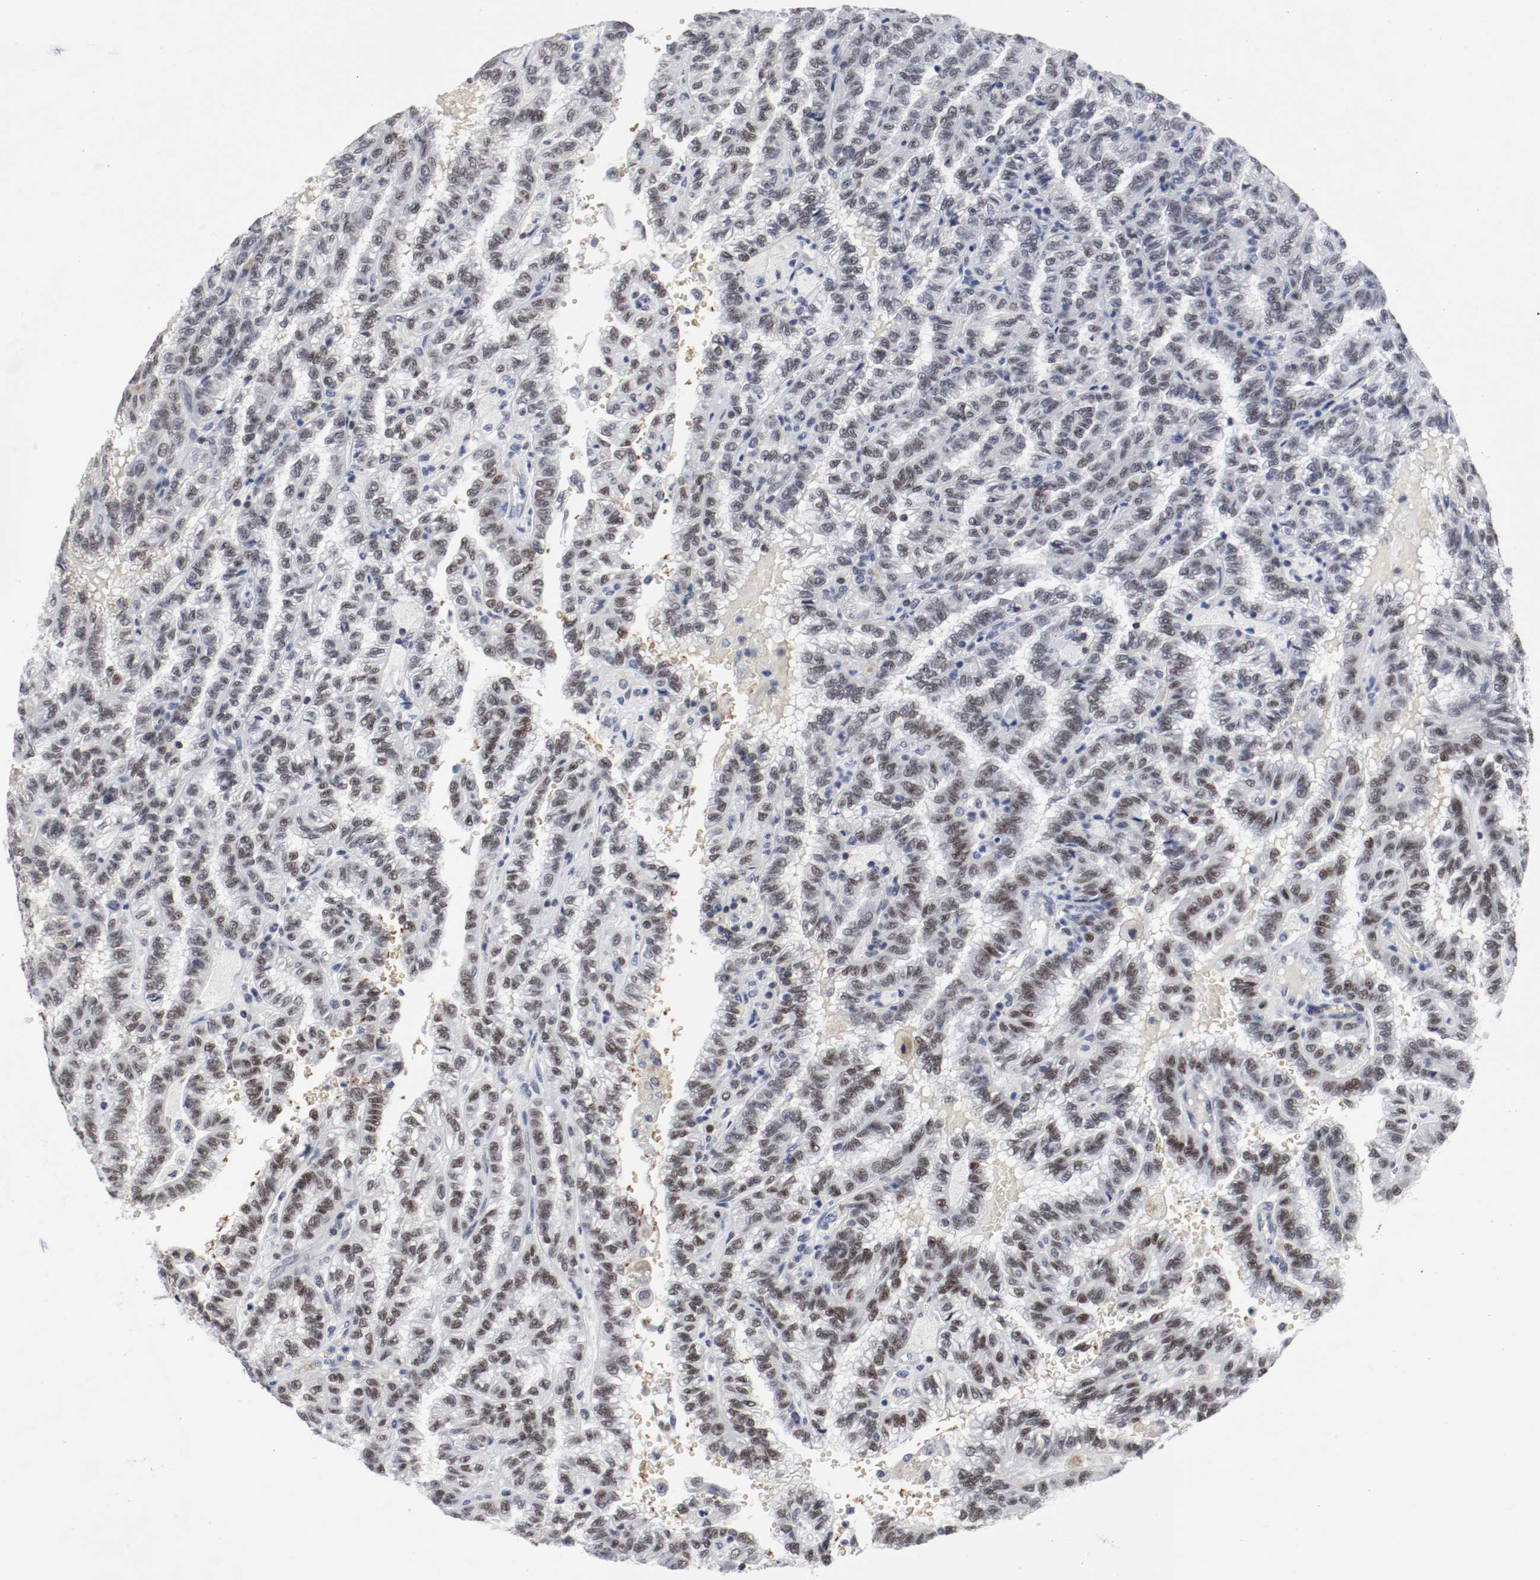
{"staining": {"intensity": "weak", "quantity": ">75%", "location": "nuclear"}, "tissue": "renal cancer", "cell_type": "Tumor cells", "image_type": "cancer", "snomed": [{"axis": "morphology", "description": "Inflammation, NOS"}, {"axis": "morphology", "description": "Adenocarcinoma, NOS"}, {"axis": "topography", "description": "Kidney"}], "caption": "DAB immunohistochemical staining of renal cancer exhibits weak nuclear protein positivity in about >75% of tumor cells. The staining was performed using DAB (3,3'-diaminobenzidine), with brown indicating positive protein expression. Nuclei are stained blue with hematoxylin.", "gene": "JUND", "patient": {"sex": "male", "age": 68}}